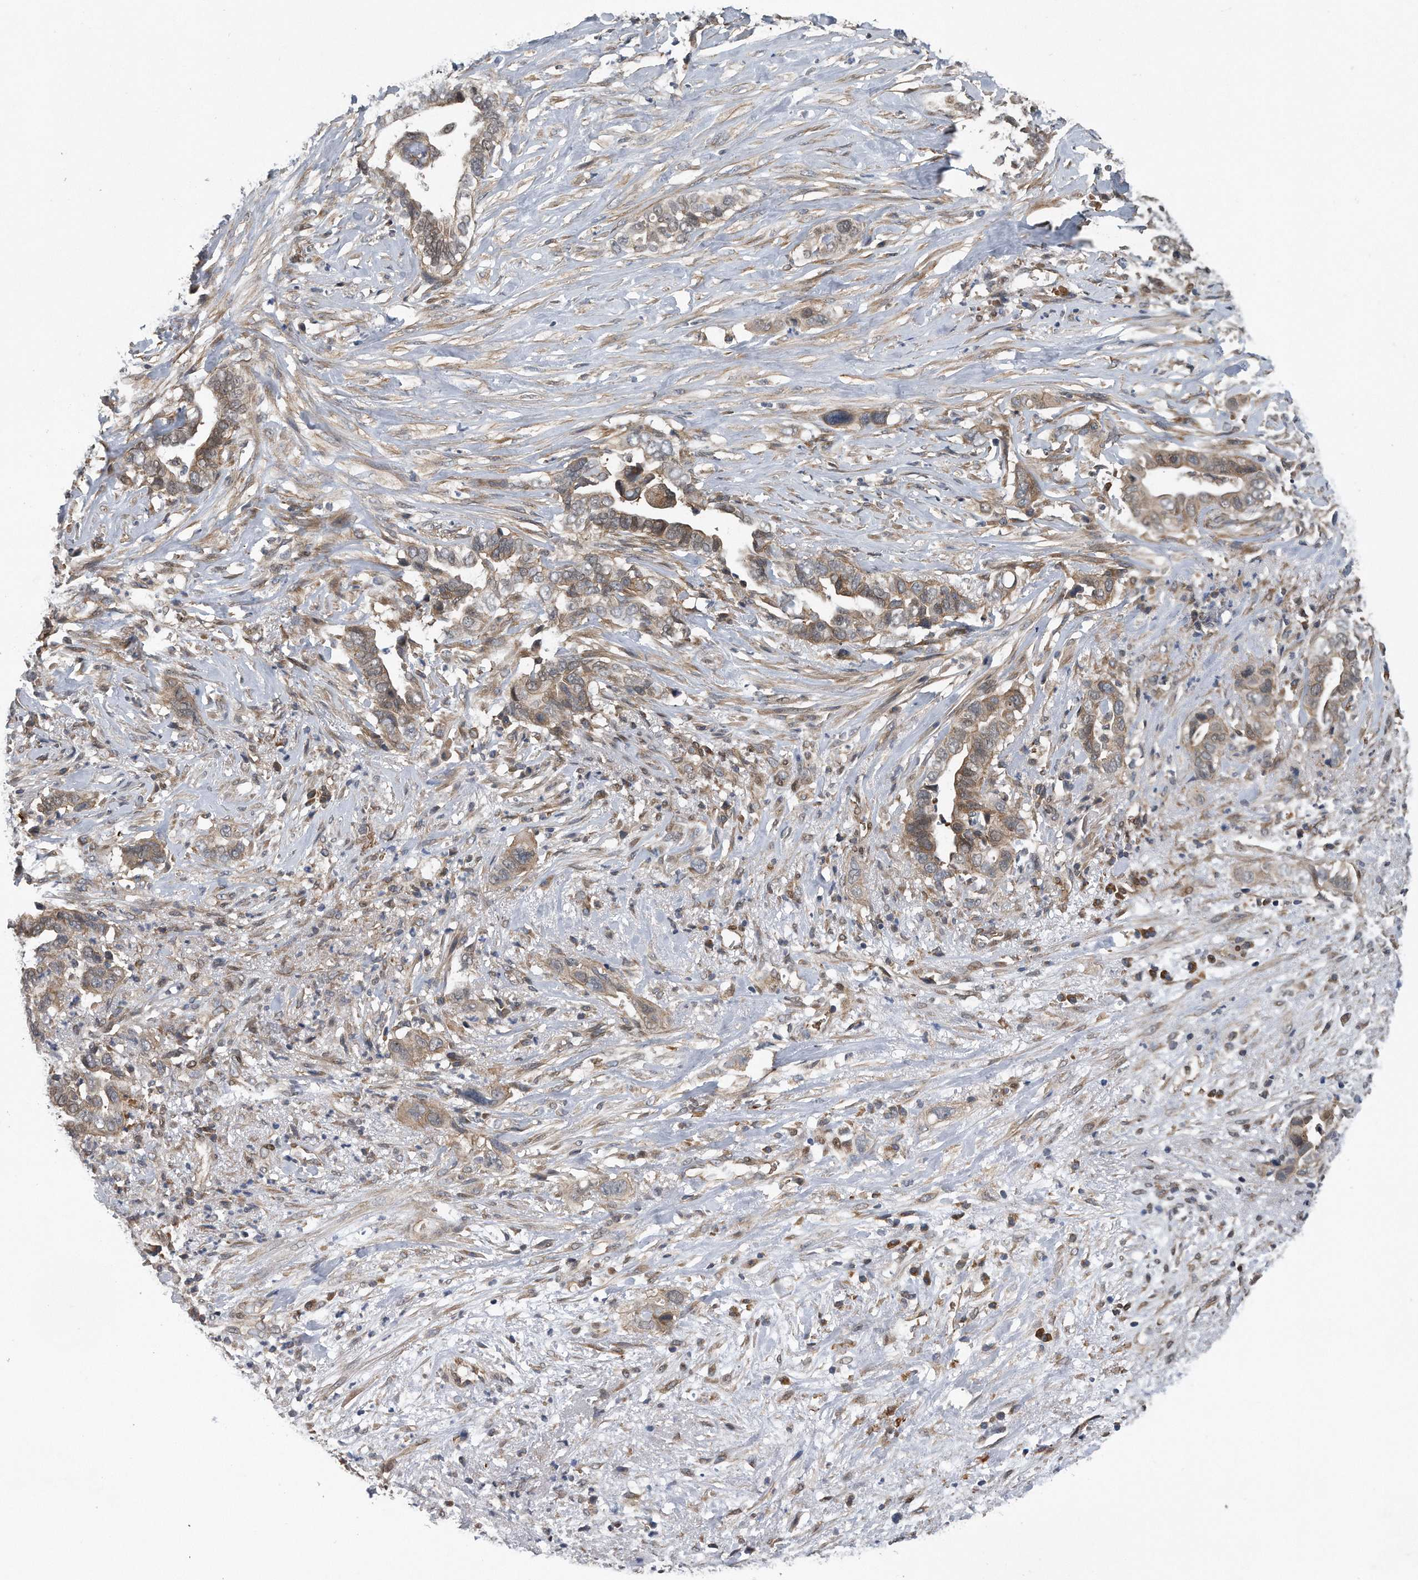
{"staining": {"intensity": "weak", "quantity": ">75%", "location": "cytoplasmic/membranous"}, "tissue": "liver cancer", "cell_type": "Tumor cells", "image_type": "cancer", "snomed": [{"axis": "morphology", "description": "Cholangiocarcinoma"}, {"axis": "topography", "description": "Liver"}], "caption": "An image of cholangiocarcinoma (liver) stained for a protein displays weak cytoplasmic/membranous brown staining in tumor cells. The protein of interest is stained brown, and the nuclei are stained in blue (DAB (3,3'-diaminobenzidine) IHC with brightfield microscopy, high magnification).", "gene": "ZNF79", "patient": {"sex": "female", "age": 79}}